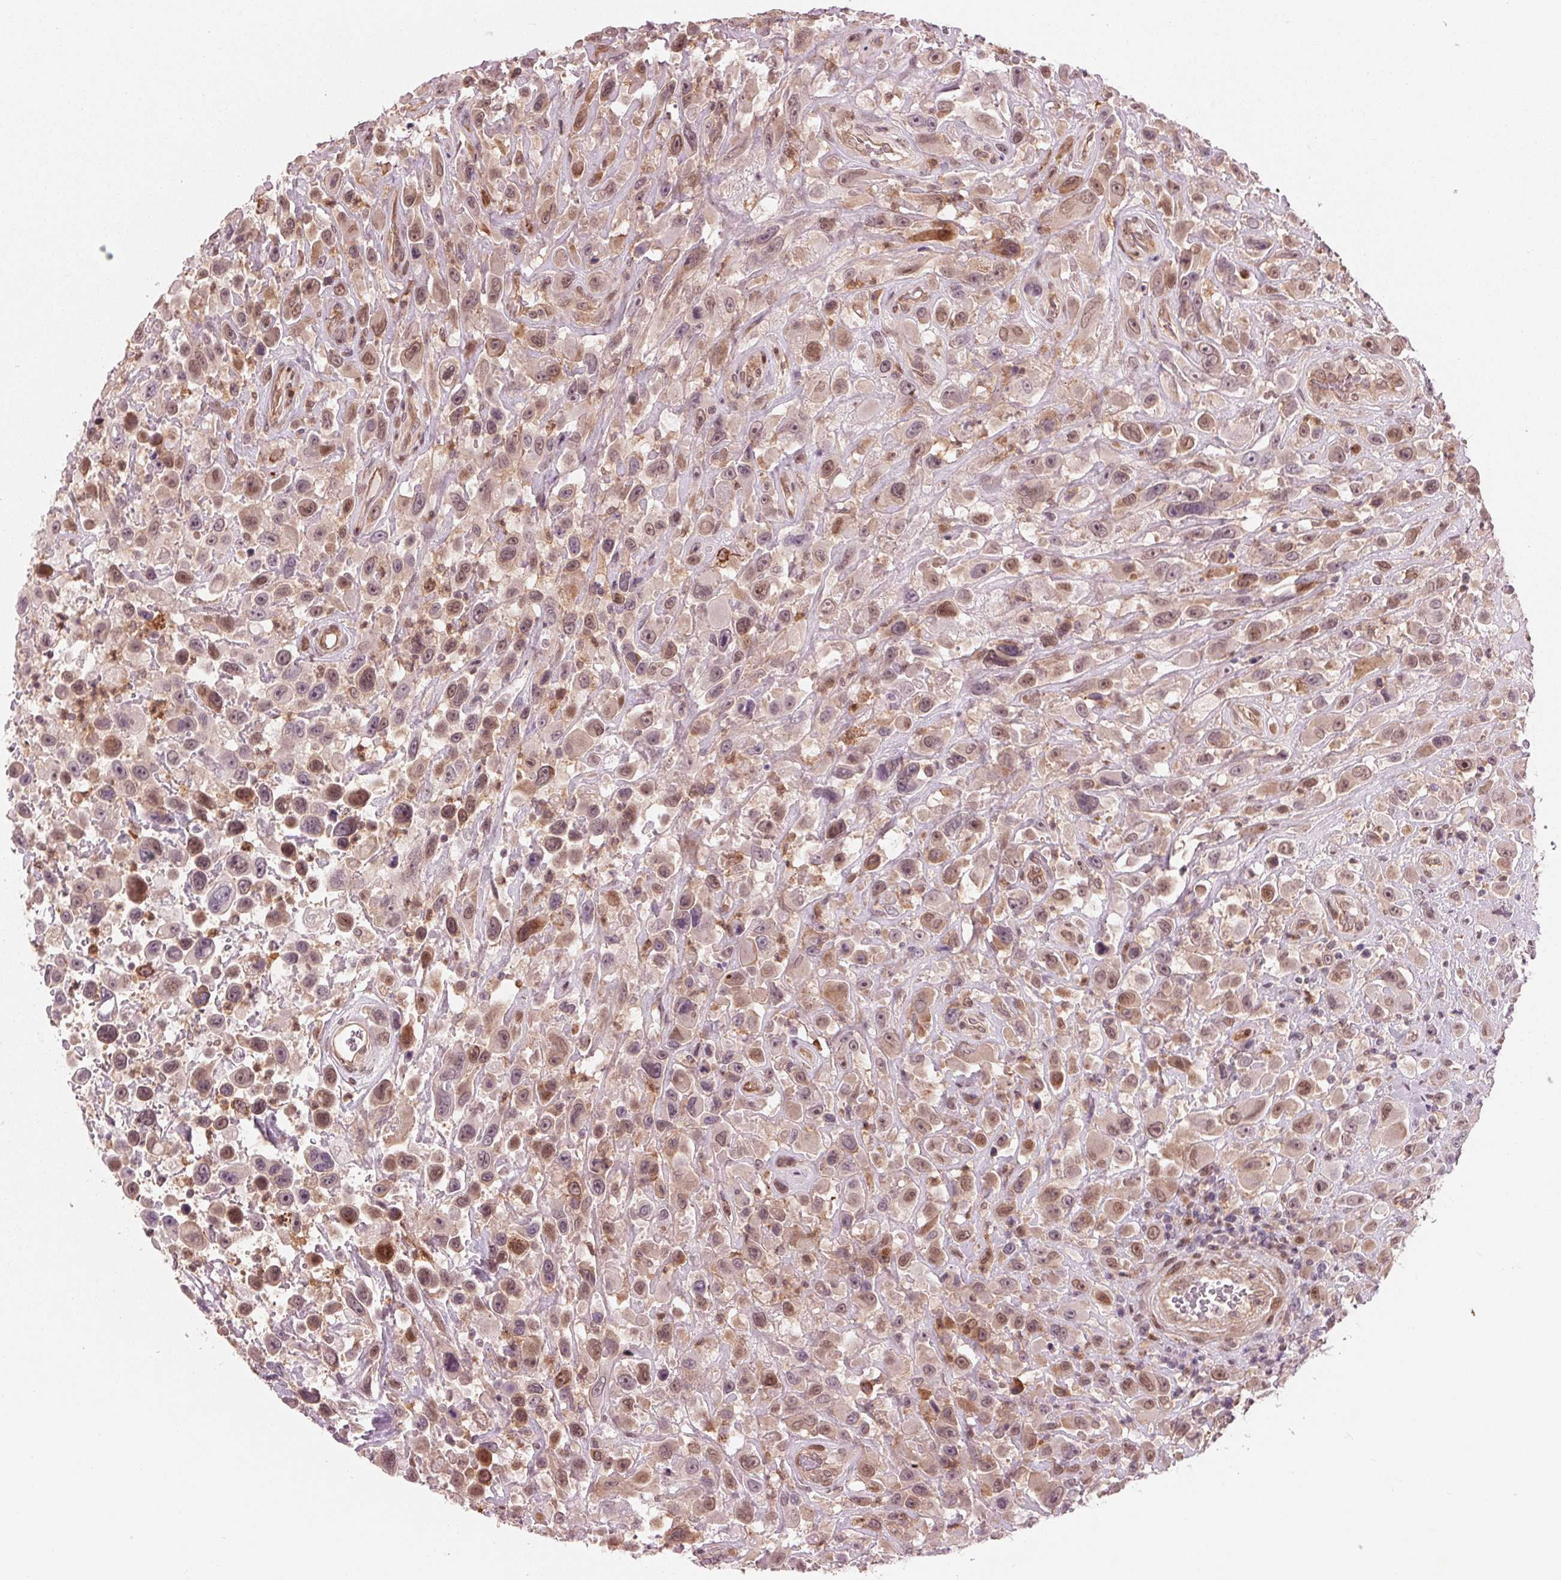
{"staining": {"intensity": "moderate", "quantity": "<25%", "location": "nuclear"}, "tissue": "urothelial cancer", "cell_type": "Tumor cells", "image_type": "cancer", "snomed": [{"axis": "morphology", "description": "Urothelial carcinoma, High grade"}, {"axis": "topography", "description": "Urinary bladder"}], "caption": "The histopathology image shows a brown stain indicating the presence of a protein in the nuclear of tumor cells in urothelial cancer.", "gene": "TXNIP", "patient": {"sex": "male", "age": 53}}